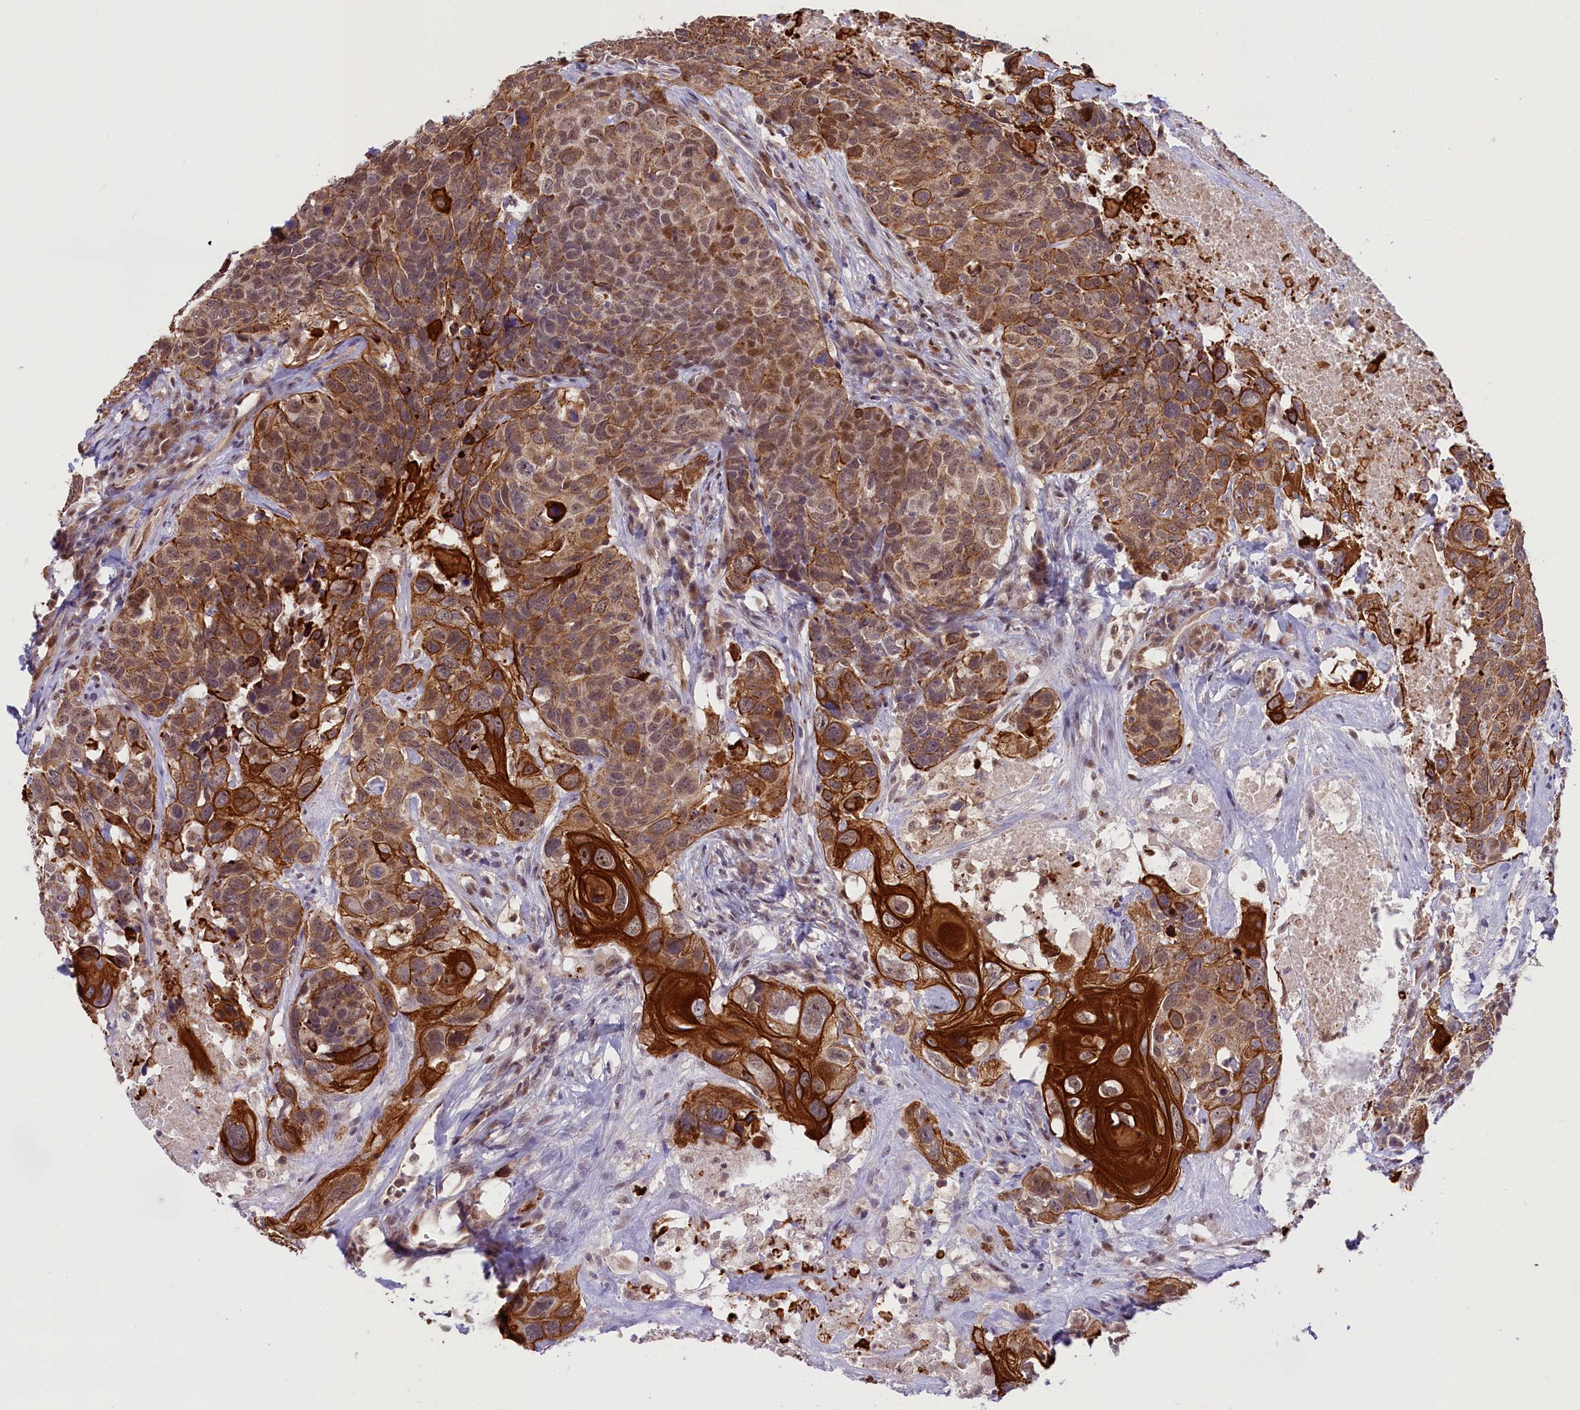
{"staining": {"intensity": "moderate", "quantity": ">75%", "location": "cytoplasmic/membranous,nuclear"}, "tissue": "head and neck cancer", "cell_type": "Tumor cells", "image_type": "cancer", "snomed": [{"axis": "morphology", "description": "Squamous cell carcinoma, NOS"}, {"axis": "topography", "description": "Head-Neck"}], "caption": "Head and neck cancer tissue reveals moderate cytoplasmic/membranous and nuclear expression in approximately >75% of tumor cells", "gene": "CARD8", "patient": {"sex": "male", "age": 66}}